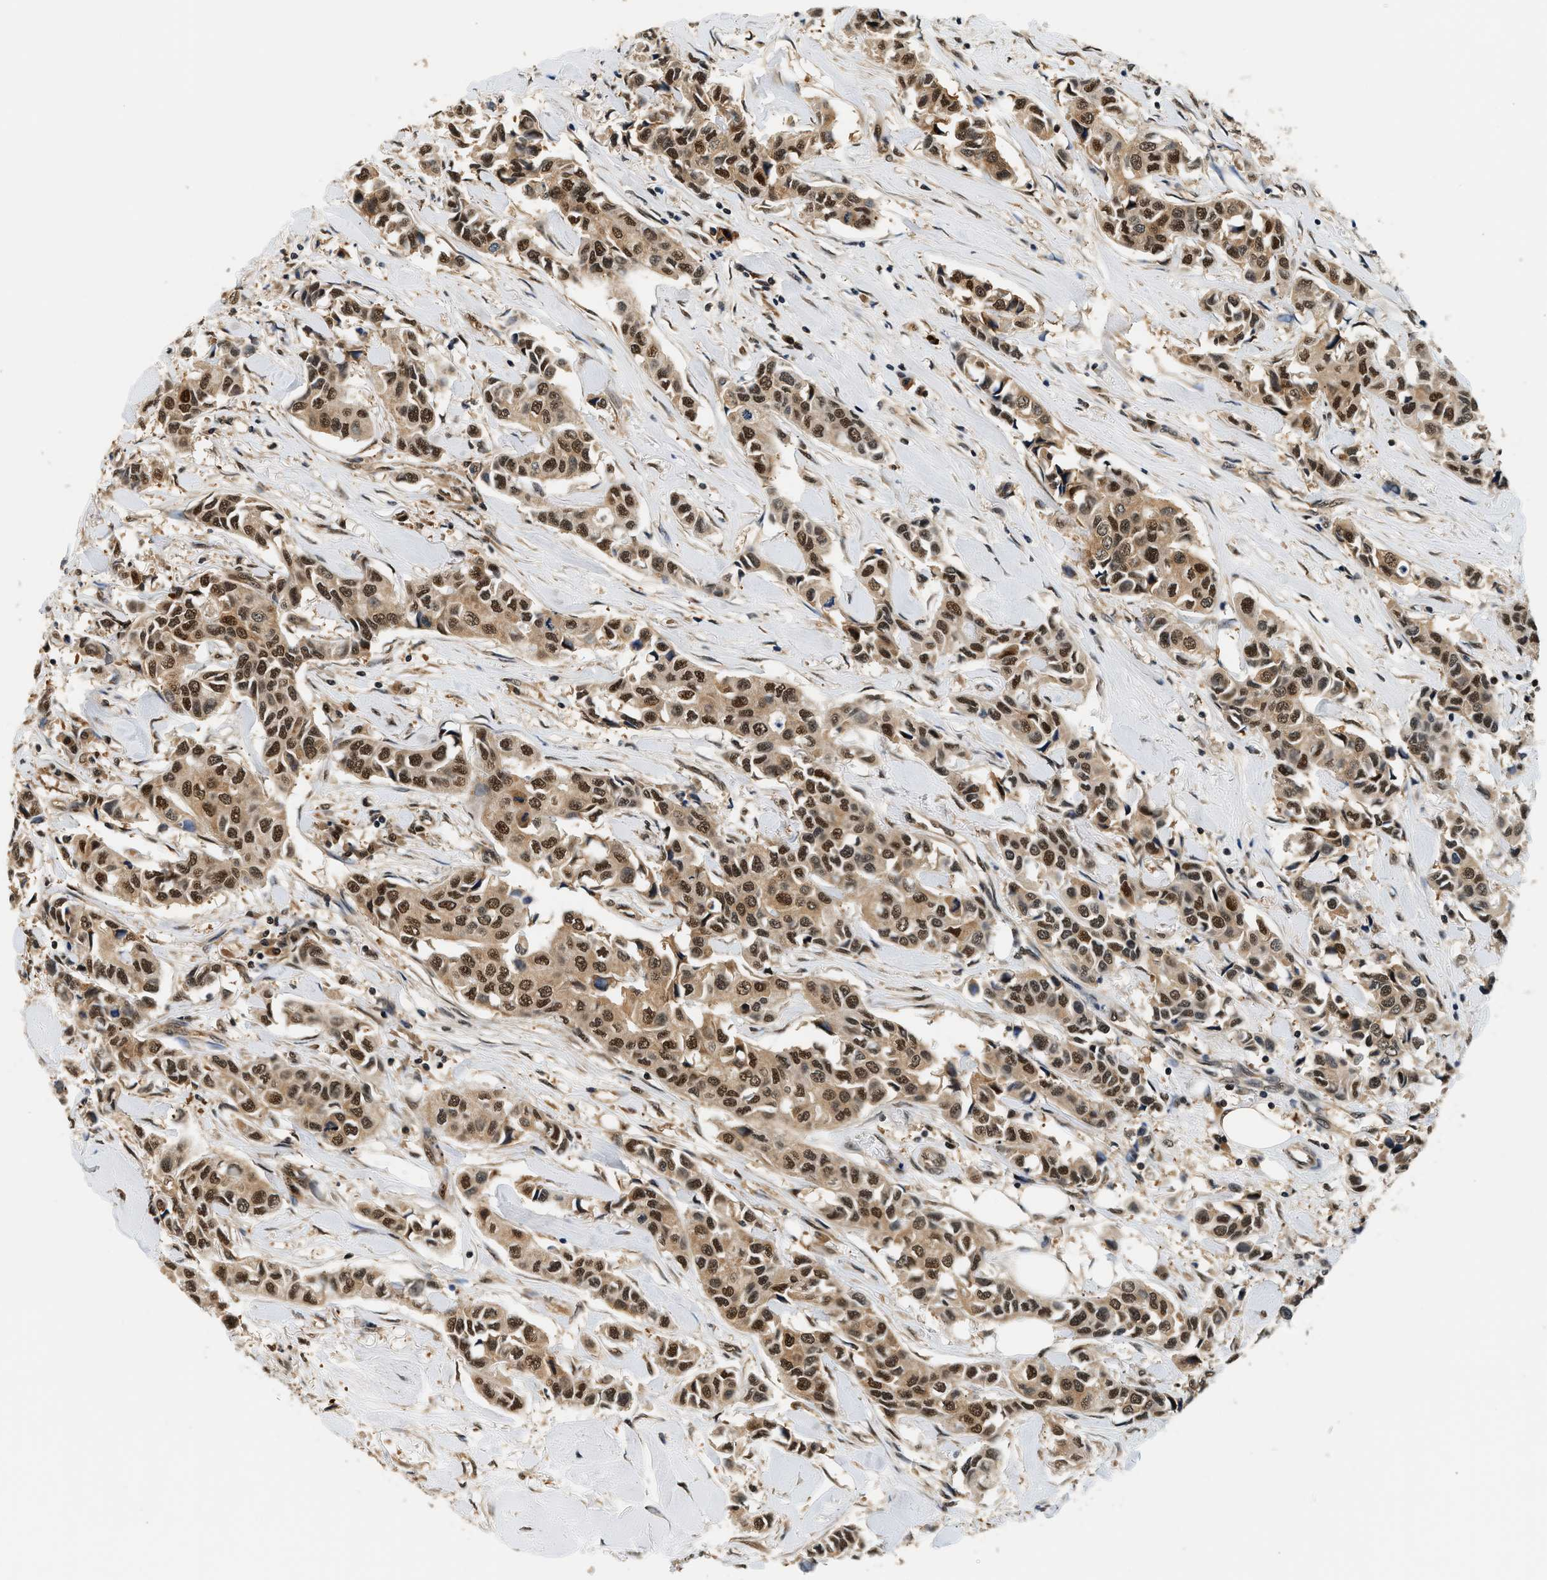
{"staining": {"intensity": "strong", "quantity": ">75%", "location": "cytoplasmic/membranous,nuclear"}, "tissue": "breast cancer", "cell_type": "Tumor cells", "image_type": "cancer", "snomed": [{"axis": "morphology", "description": "Duct carcinoma"}, {"axis": "topography", "description": "Breast"}], "caption": "High-power microscopy captured an immunohistochemistry histopathology image of infiltrating ductal carcinoma (breast), revealing strong cytoplasmic/membranous and nuclear staining in approximately >75% of tumor cells.", "gene": "PSMD3", "patient": {"sex": "female", "age": 80}}